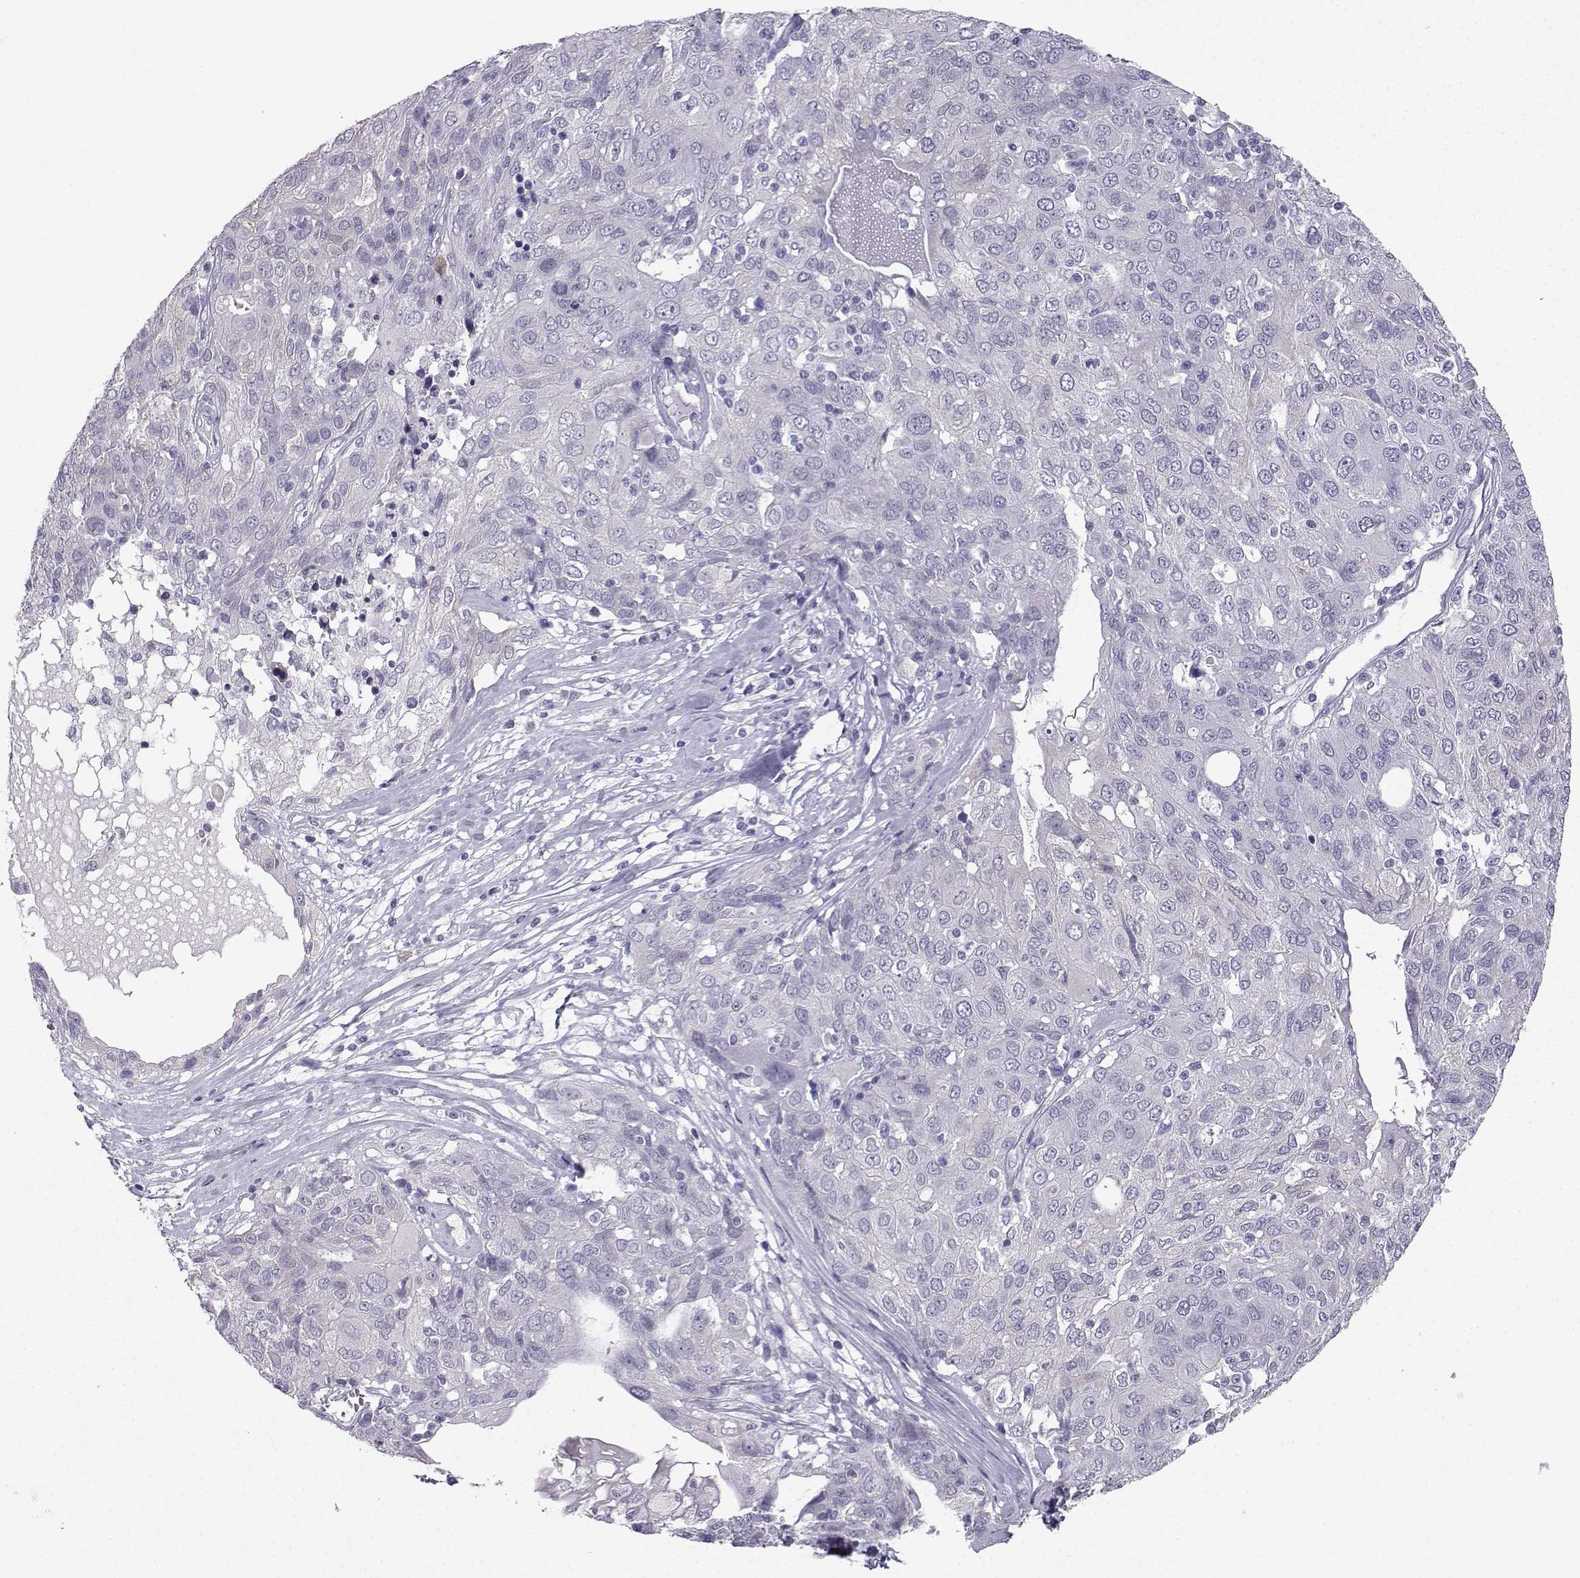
{"staining": {"intensity": "negative", "quantity": "none", "location": "none"}, "tissue": "ovarian cancer", "cell_type": "Tumor cells", "image_type": "cancer", "snomed": [{"axis": "morphology", "description": "Carcinoma, endometroid"}, {"axis": "topography", "description": "Ovary"}], "caption": "Immunohistochemical staining of human ovarian endometroid carcinoma demonstrates no significant staining in tumor cells.", "gene": "TBR1", "patient": {"sex": "female", "age": 50}}